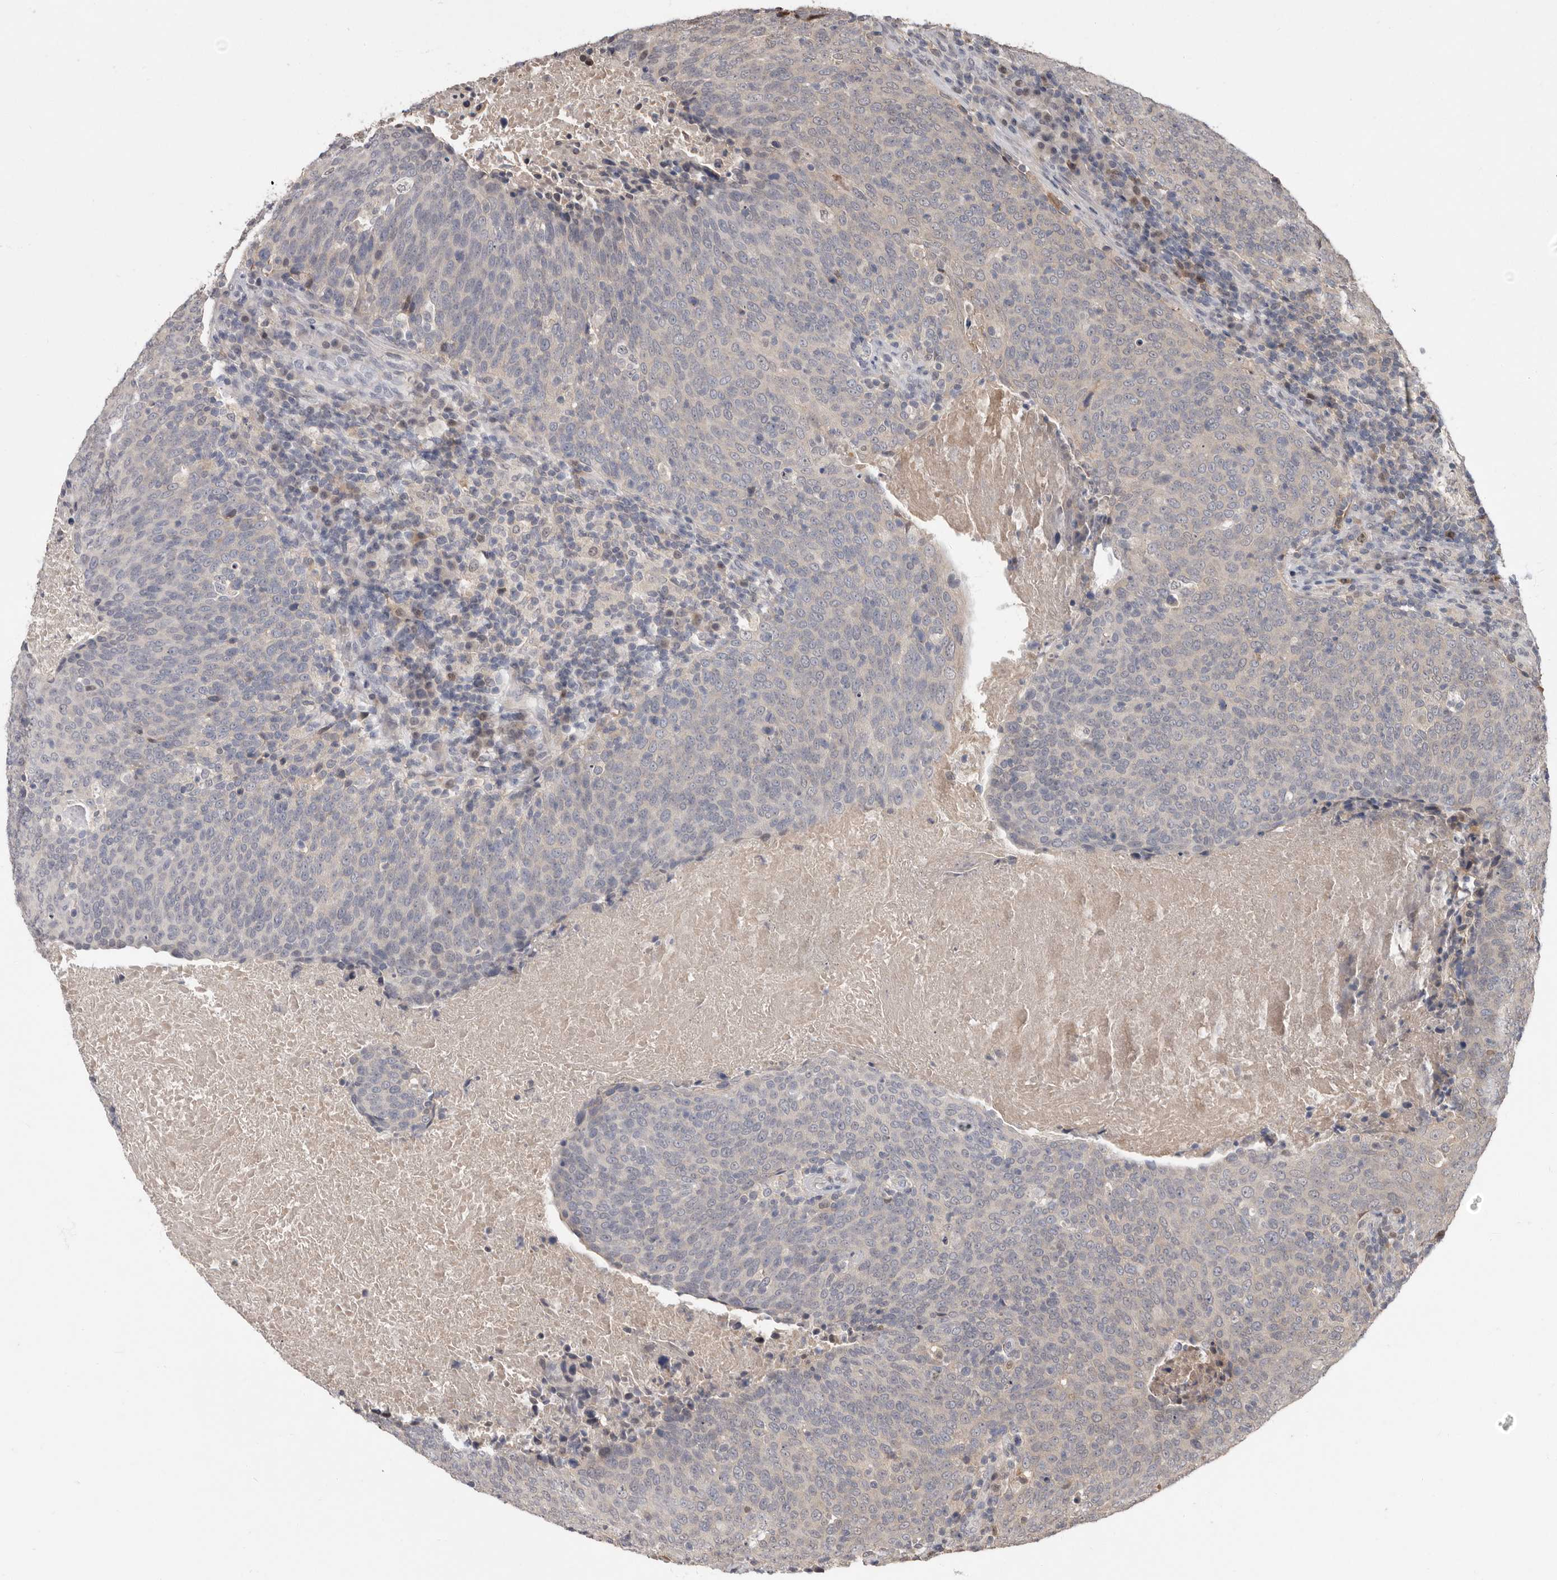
{"staining": {"intensity": "weak", "quantity": "<25%", "location": "nuclear"}, "tissue": "head and neck cancer", "cell_type": "Tumor cells", "image_type": "cancer", "snomed": [{"axis": "morphology", "description": "Squamous cell carcinoma, NOS"}, {"axis": "morphology", "description": "Squamous cell carcinoma, metastatic, NOS"}, {"axis": "topography", "description": "Lymph node"}, {"axis": "topography", "description": "Head-Neck"}], "caption": "This is a image of IHC staining of head and neck squamous cell carcinoma, which shows no positivity in tumor cells. (Stains: DAB immunohistochemistry (IHC) with hematoxylin counter stain, Microscopy: brightfield microscopy at high magnification).", "gene": "LRGUK", "patient": {"sex": "male", "age": 62}}